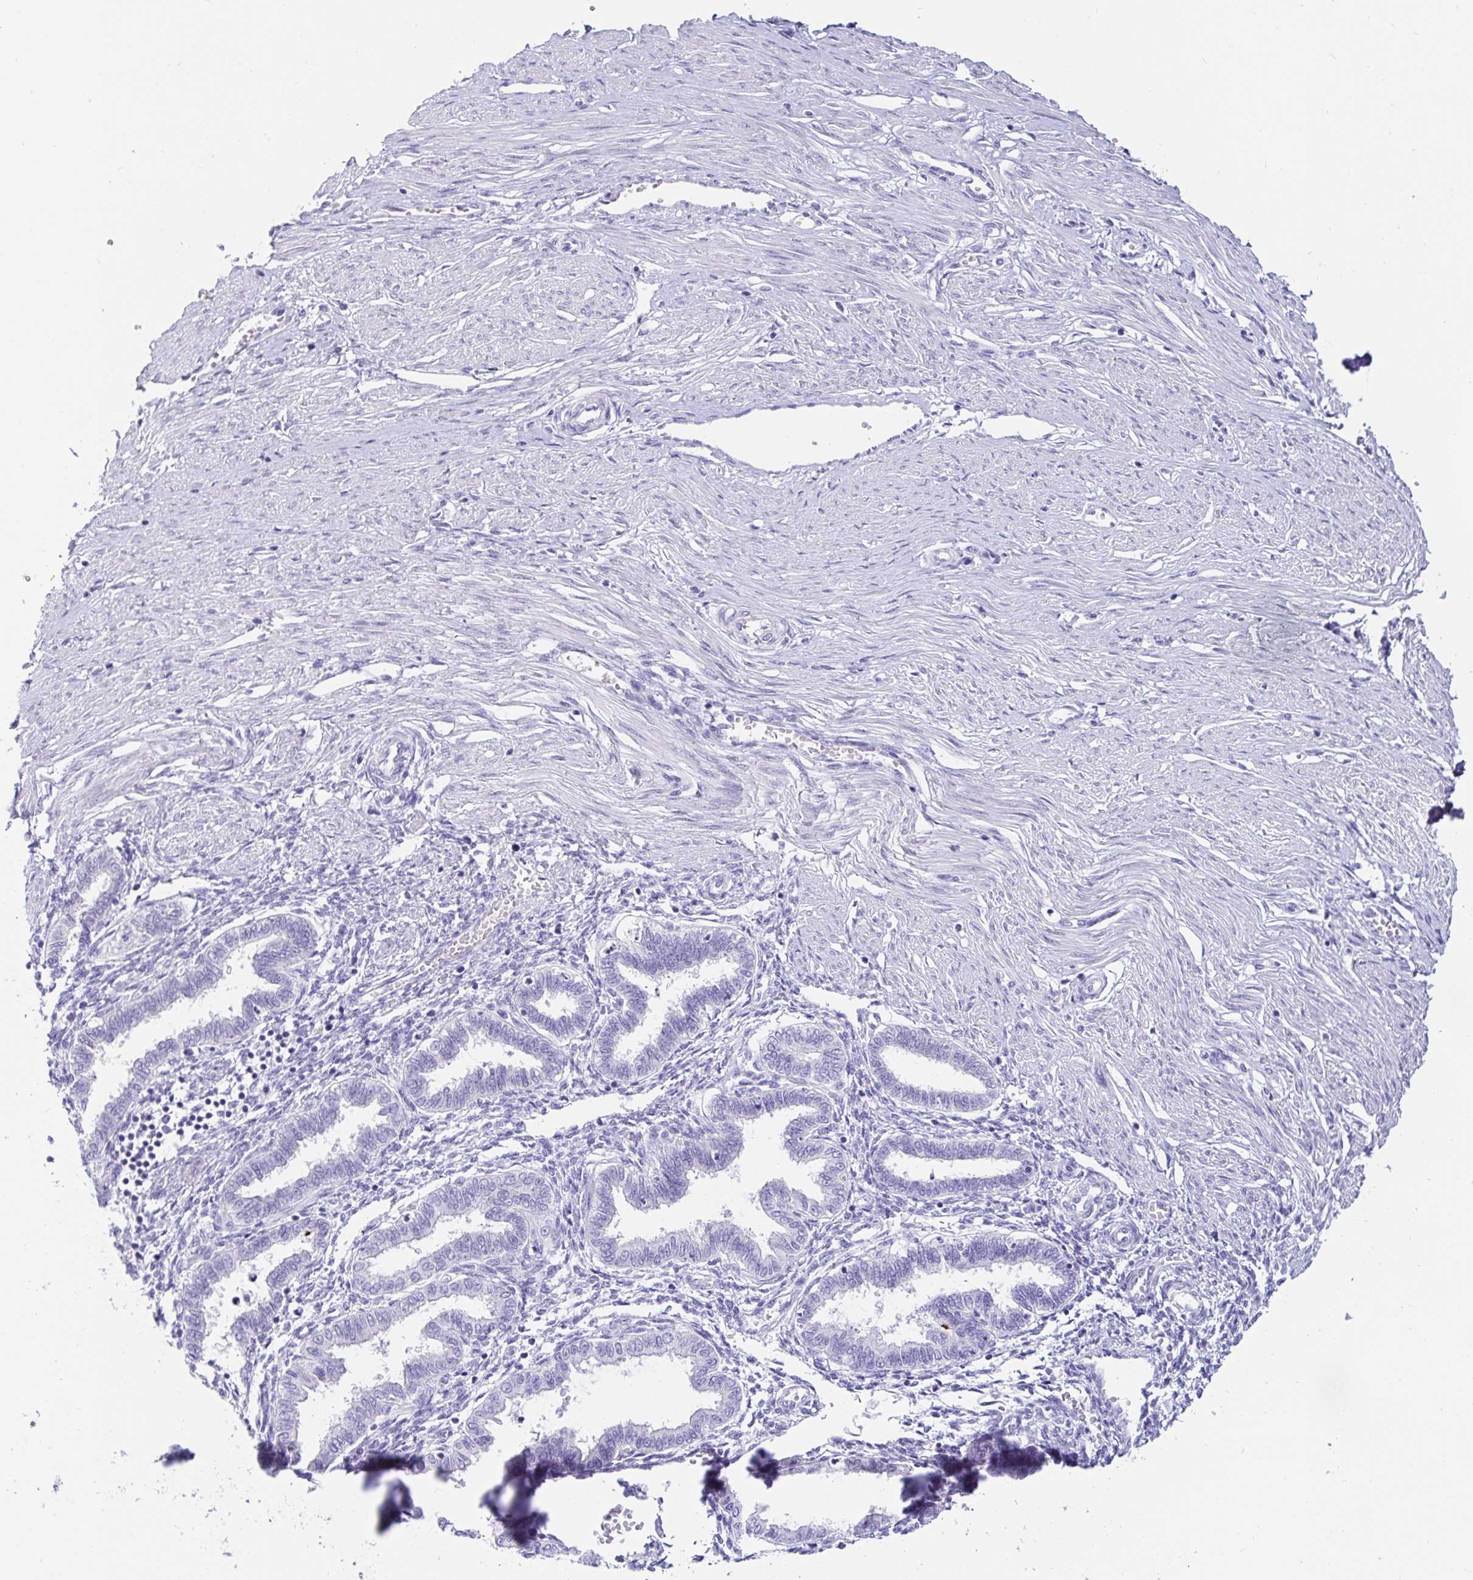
{"staining": {"intensity": "negative", "quantity": "none", "location": "none"}, "tissue": "endometrium", "cell_type": "Cells in endometrial stroma", "image_type": "normal", "snomed": [{"axis": "morphology", "description": "Normal tissue, NOS"}, {"axis": "topography", "description": "Endometrium"}], "caption": "Immunohistochemistry (IHC) histopathology image of benign endometrium stained for a protein (brown), which exhibits no staining in cells in endometrial stroma. (Stains: DAB (3,3'-diaminobenzidine) immunohistochemistry (IHC) with hematoxylin counter stain, Microscopy: brightfield microscopy at high magnification).", "gene": "C4orf17", "patient": {"sex": "female", "age": 33}}